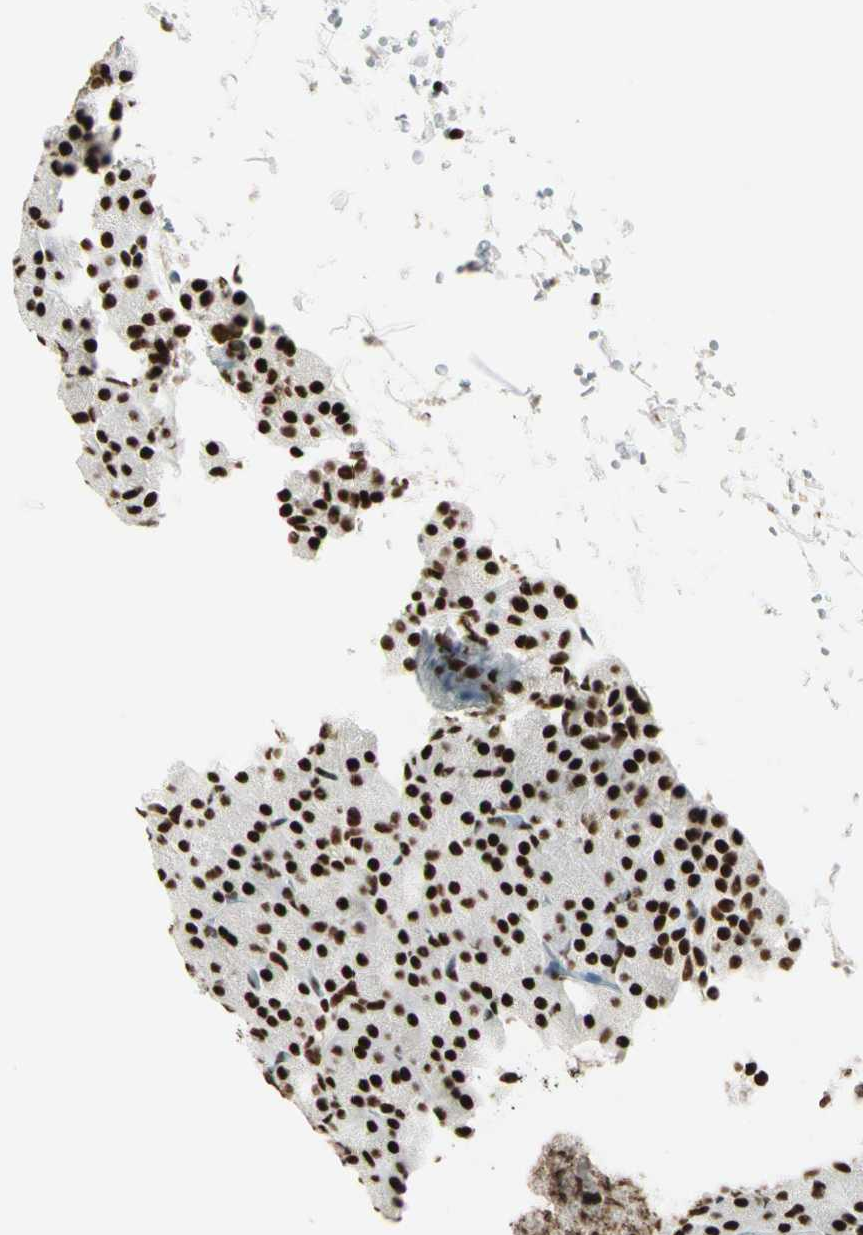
{"staining": {"intensity": "strong", "quantity": ">75%", "location": "nuclear"}, "tissue": "pancreas", "cell_type": "Exocrine glandular cells", "image_type": "normal", "snomed": [{"axis": "morphology", "description": "Normal tissue, NOS"}, {"axis": "topography", "description": "Pancreas"}], "caption": "Brown immunohistochemical staining in unremarkable human pancreas displays strong nuclear expression in approximately >75% of exocrine glandular cells. (brown staining indicates protein expression, while blue staining denotes nuclei).", "gene": "CCAR1", "patient": {"sex": "female", "age": 43}}